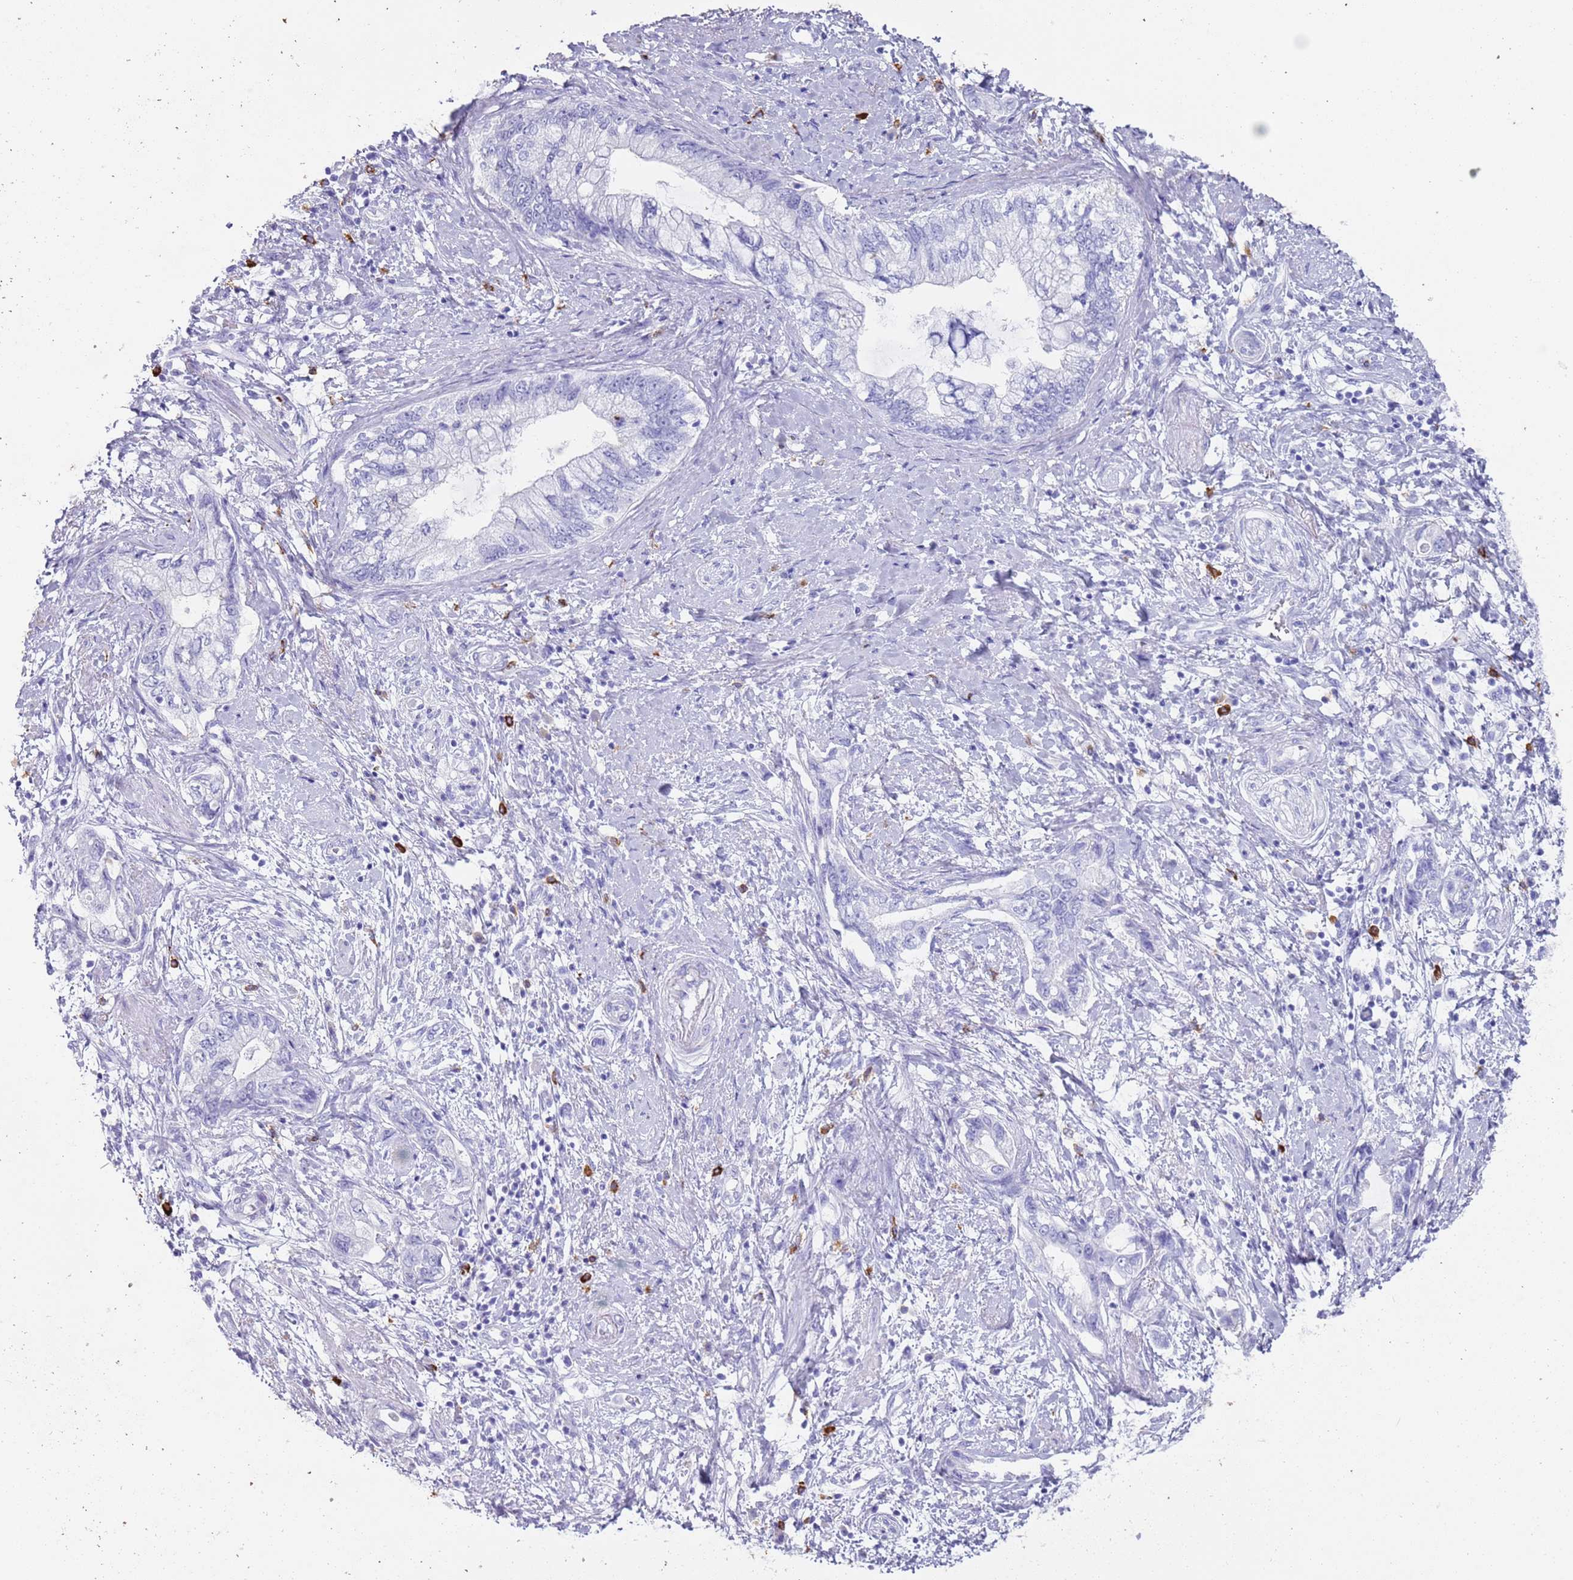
{"staining": {"intensity": "negative", "quantity": "none", "location": "none"}, "tissue": "pancreatic cancer", "cell_type": "Tumor cells", "image_type": "cancer", "snomed": [{"axis": "morphology", "description": "Adenocarcinoma, NOS"}, {"axis": "topography", "description": "Pancreas"}], "caption": "A high-resolution image shows IHC staining of pancreatic cancer (adenocarcinoma), which displays no significant positivity in tumor cells. (DAB immunohistochemistry visualized using brightfield microscopy, high magnification).", "gene": "MYADML2", "patient": {"sex": "female", "age": 73}}